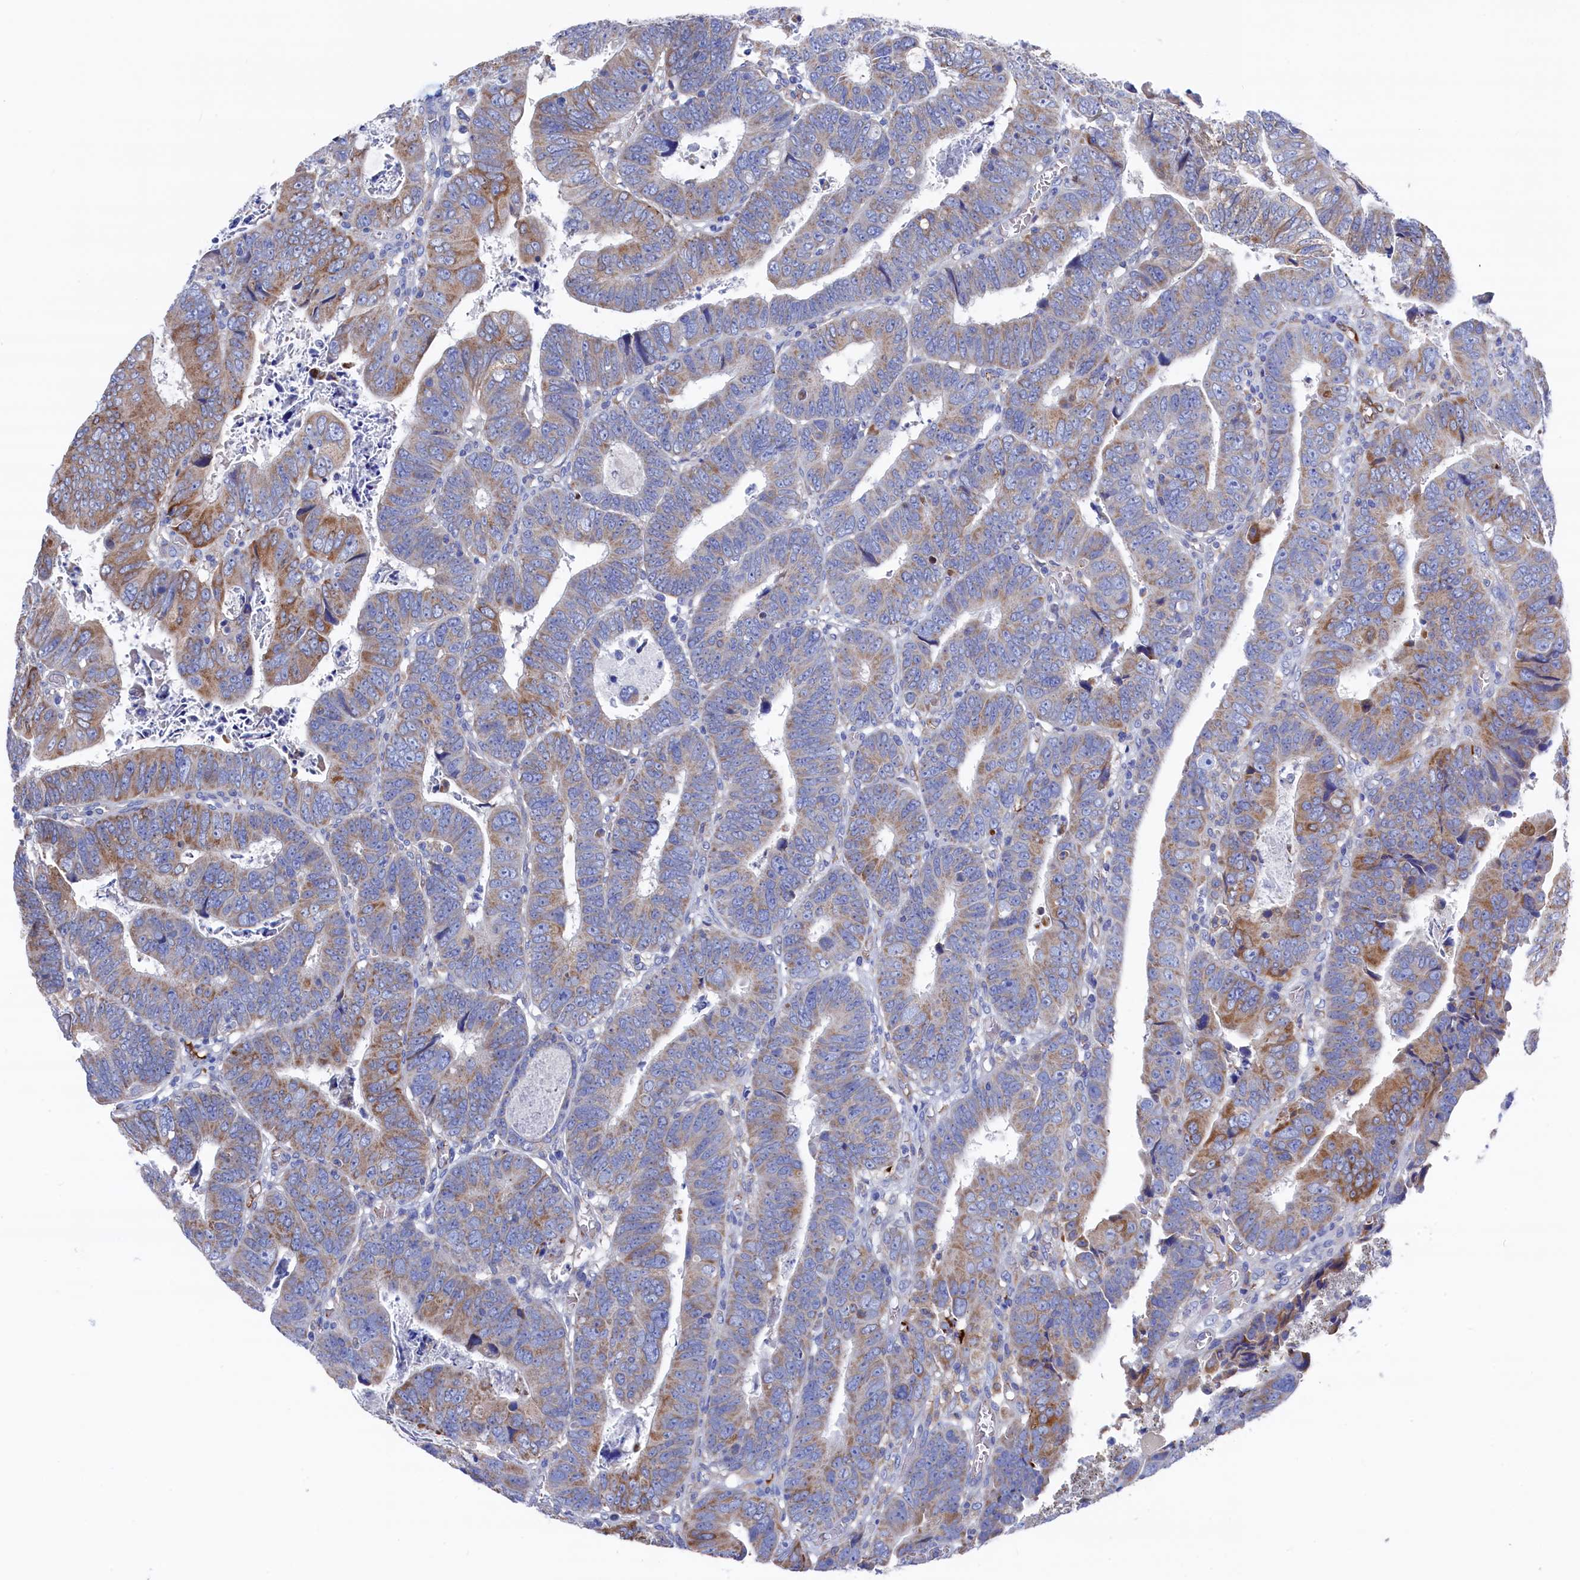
{"staining": {"intensity": "moderate", "quantity": "25%-75%", "location": "cytoplasmic/membranous"}, "tissue": "colorectal cancer", "cell_type": "Tumor cells", "image_type": "cancer", "snomed": [{"axis": "morphology", "description": "Normal tissue, NOS"}, {"axis": "morphology", "description": "Adenocarcinoma, NOS"}, {"axis": "topography", "description": "Rectum"}], "caption": "Colorectal cancer (adenocarcinoma) tissue reveals moderate cytoplasmic/membranous staining in approximately 25%-75% of tumor cells", "gene": "C12orf73", "patient": {"sex": "female", "age": 65}}